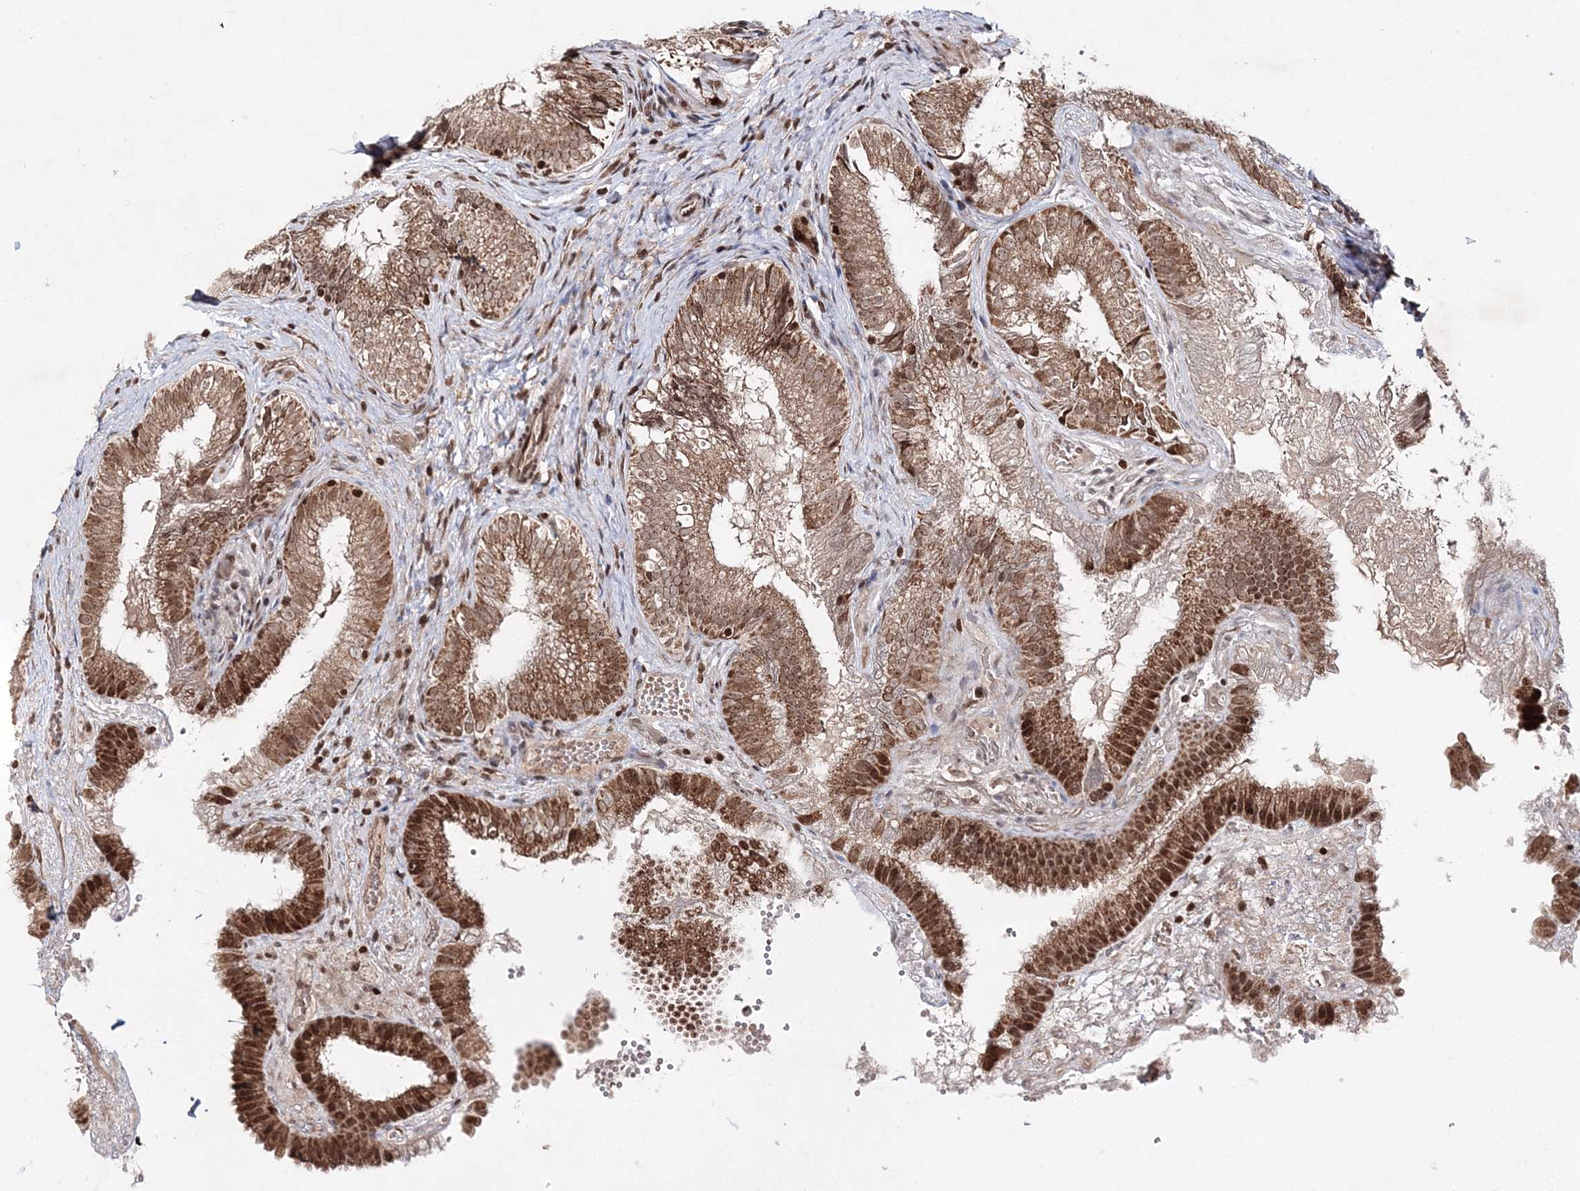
{"staining": {"intensity": "moderate", "quantity": ">75%", "location": "cytoplasmic/membranous,nuclear"}, "tissue": "gallbladder", "cell_type": "Glandular cells", "image_type": "normal", "snomed": [{"axis": "morphology", "description": "Normal tissue, NOS"}, {"axis": "topography", "description": "Gallbladder"}], "caption": "Gallbladder stained with IHC exhibits moderate cytoplasmic/membranous,nuclear expression in approximately >75% of glandular cells.", "gene": "CARM1", "patient": {"sex": "female", "age": 30}}